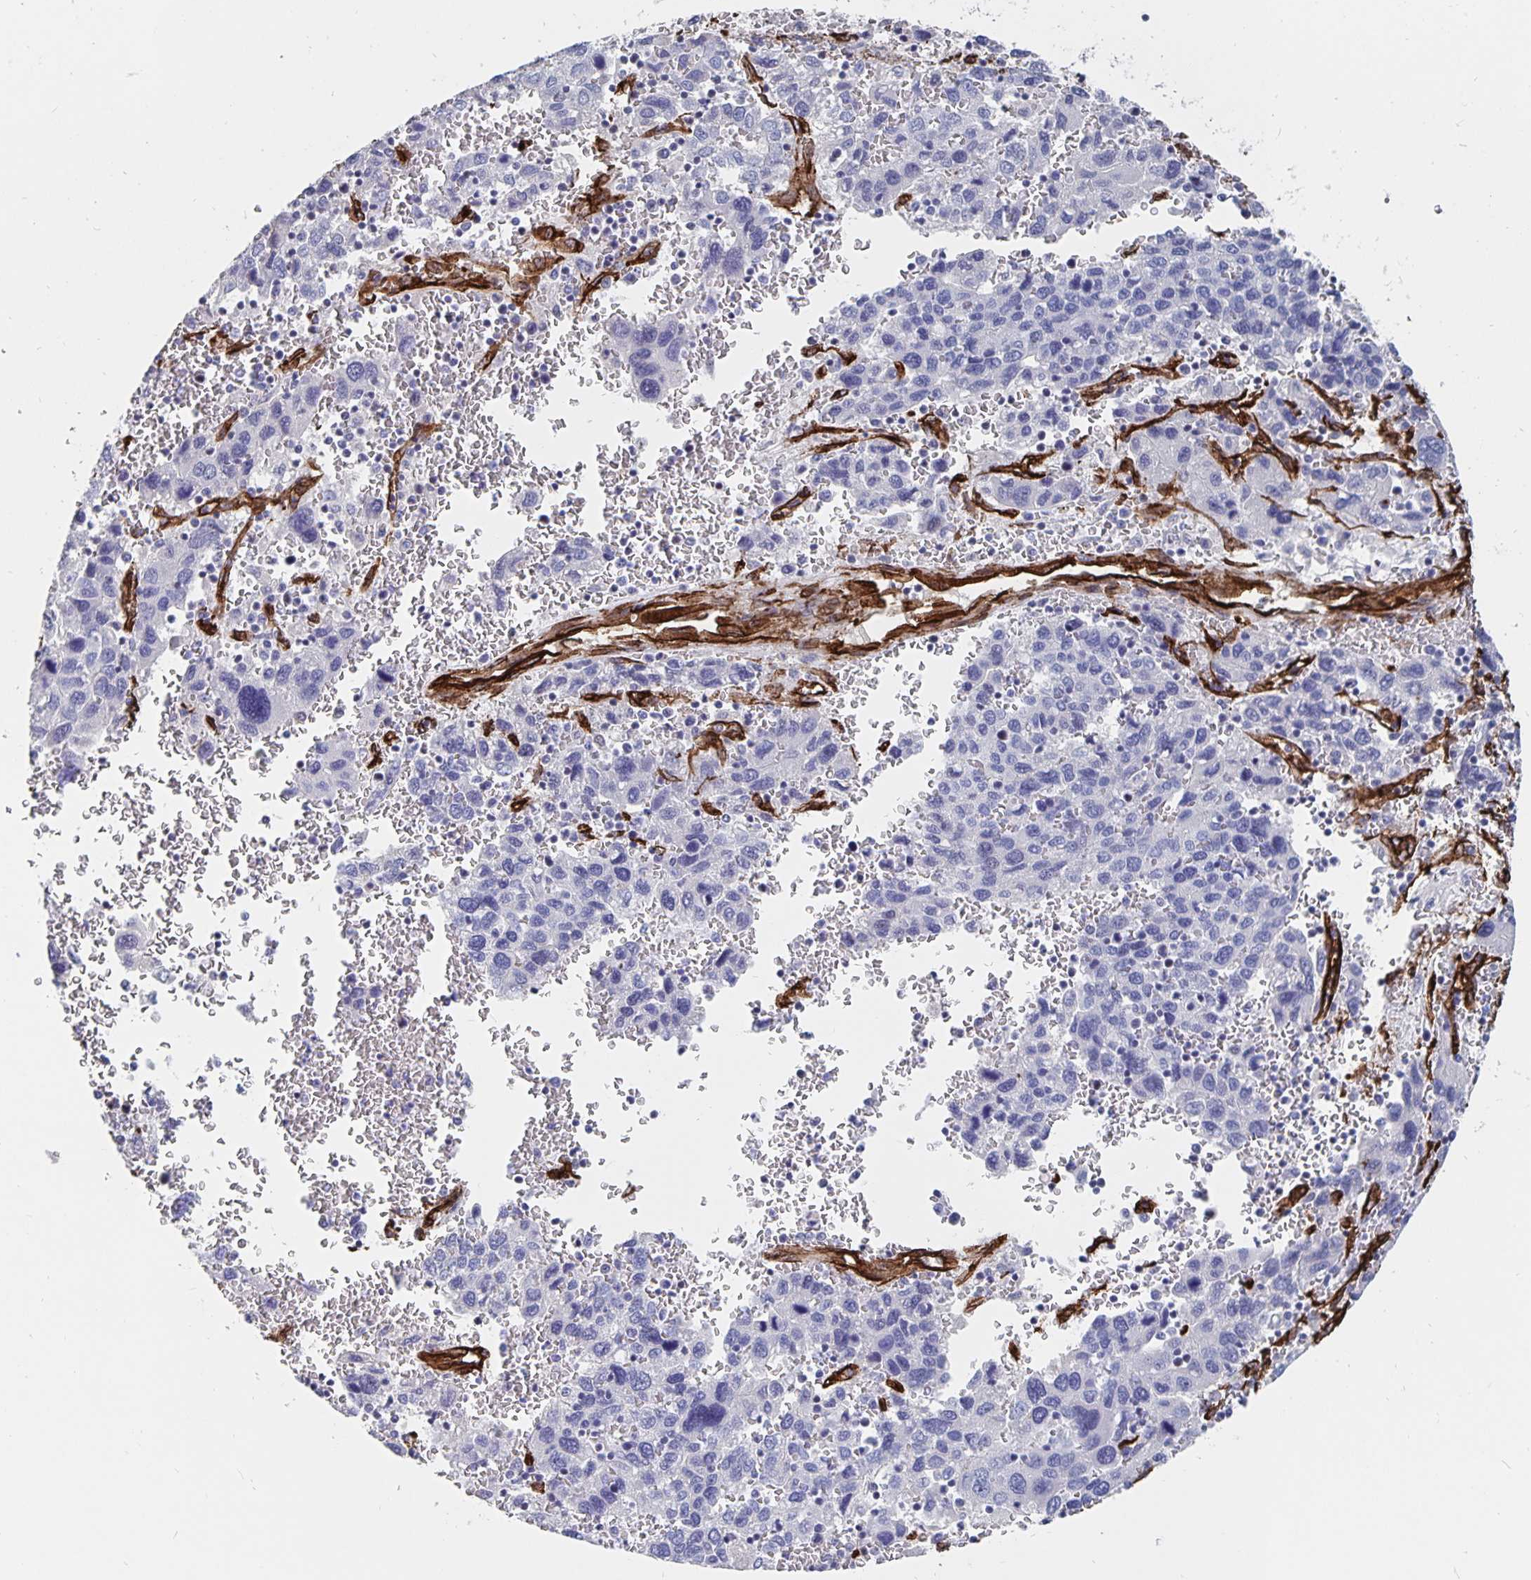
{"staining": {"intensity": "negative", "quantity": "none", "location": "none"}, "tissue": "liver cancer", "cell_type": "Tumor cells", "image_type": "cancer", "snomed": [{"axis": "morphology", "description": "Carcinoma, Hepatocellular, NOS"}, {"axis": "topography", "description": "Liver"}], "caption": "A histopathology image of human liver cancer (hepatocellular carcinoma) is negative for staining in tumor cells. Nuclei are stained in blue.", "gene": "DCHS2", "patient": {"sex": "male", "age": 69}}